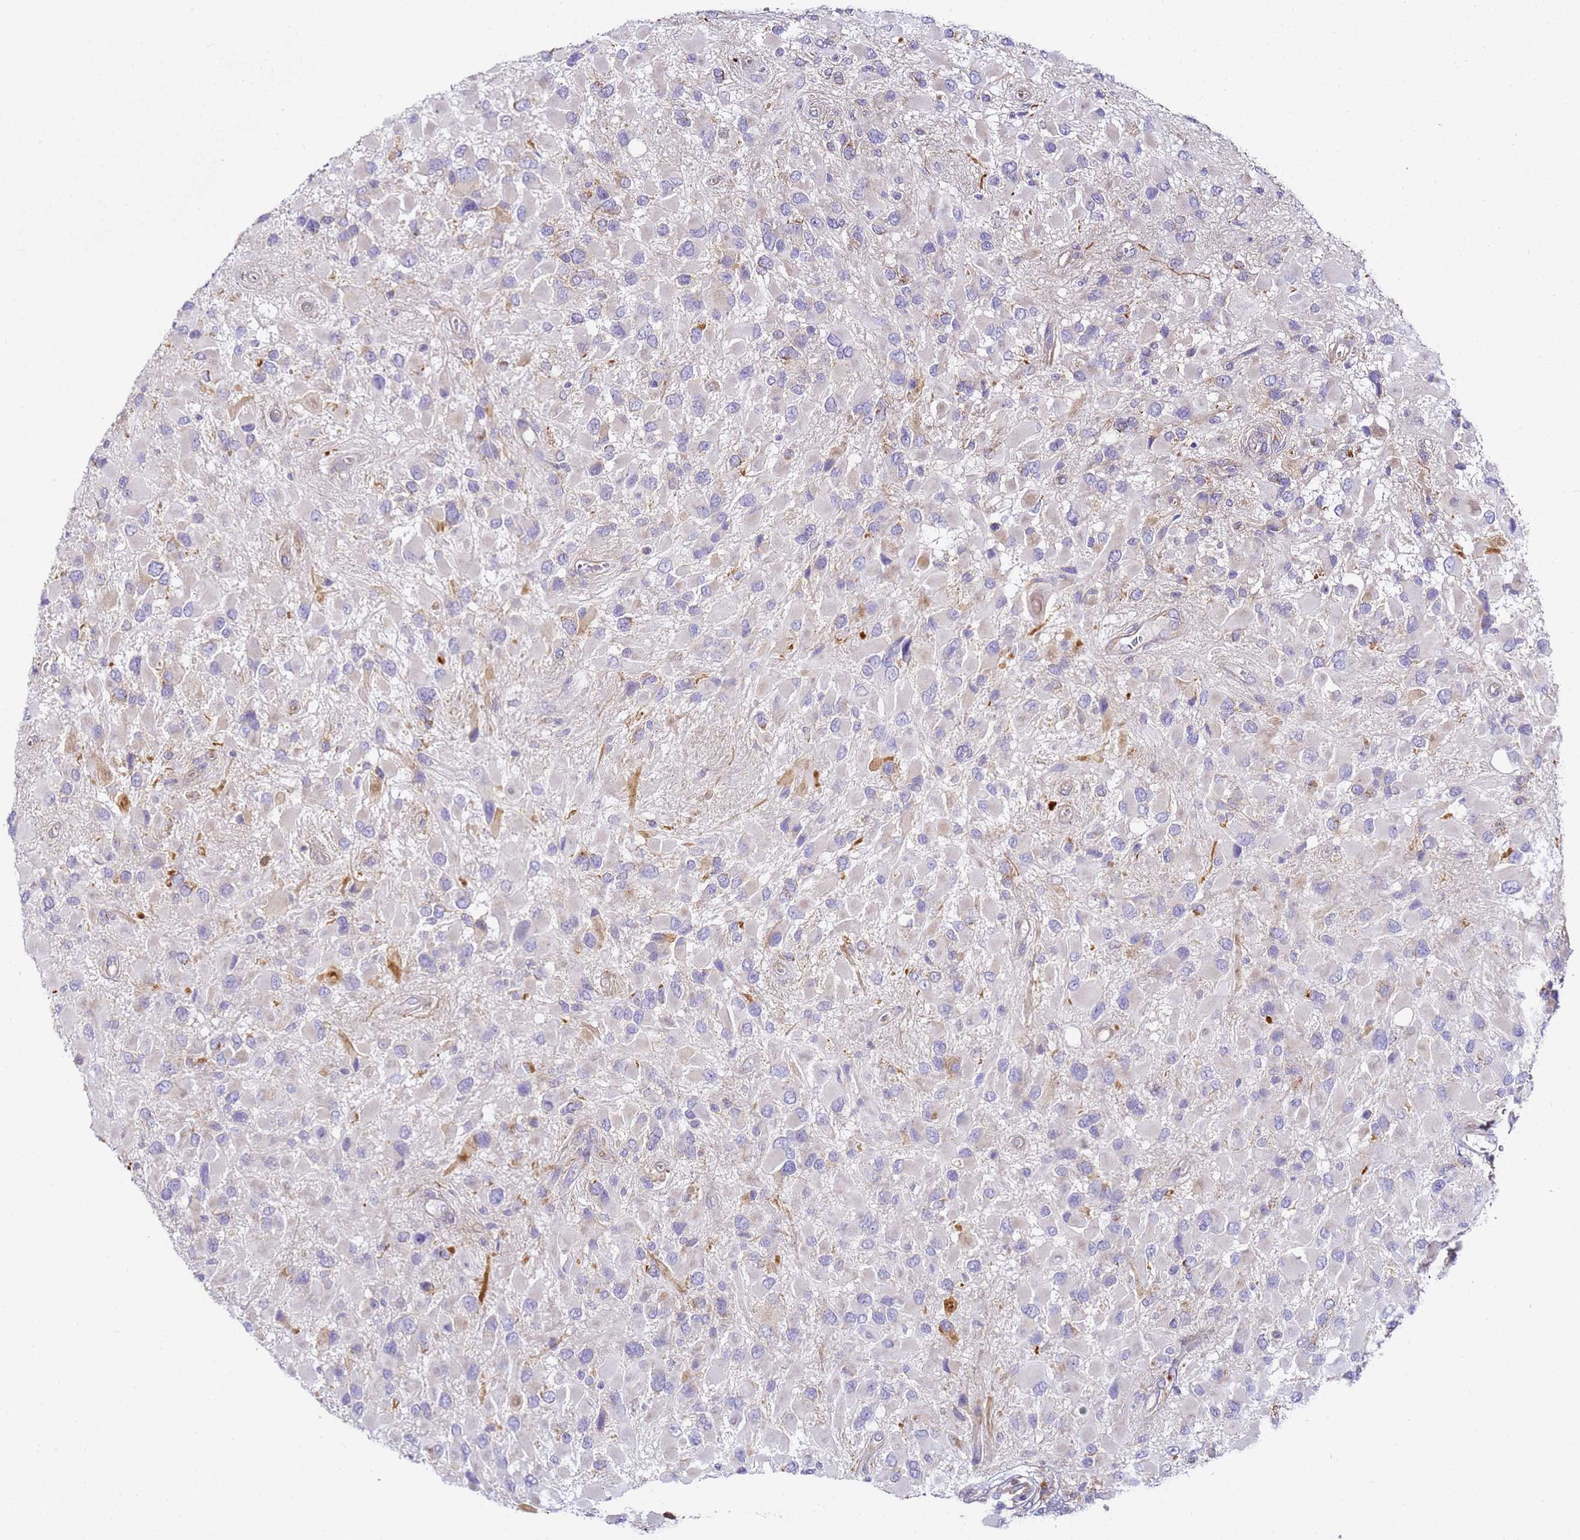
{"staining": {"intensity": "negative", "quantity": "none", "location": "none"}, "tissue": "glioma", "cell_type": "Tumor cells", "image_type": "cancer", "snomed": [{"axis": "morphology", "description": "Glioma, malignant, High grade"}, {"axis": "topography", "description": "Brain"}], "caption": "Immunohistochemistry (IHC) of human glioma displays no expression in tumor cells.", "gene": "RPL13A", "patient": {"sex": "male", "age": 53}}